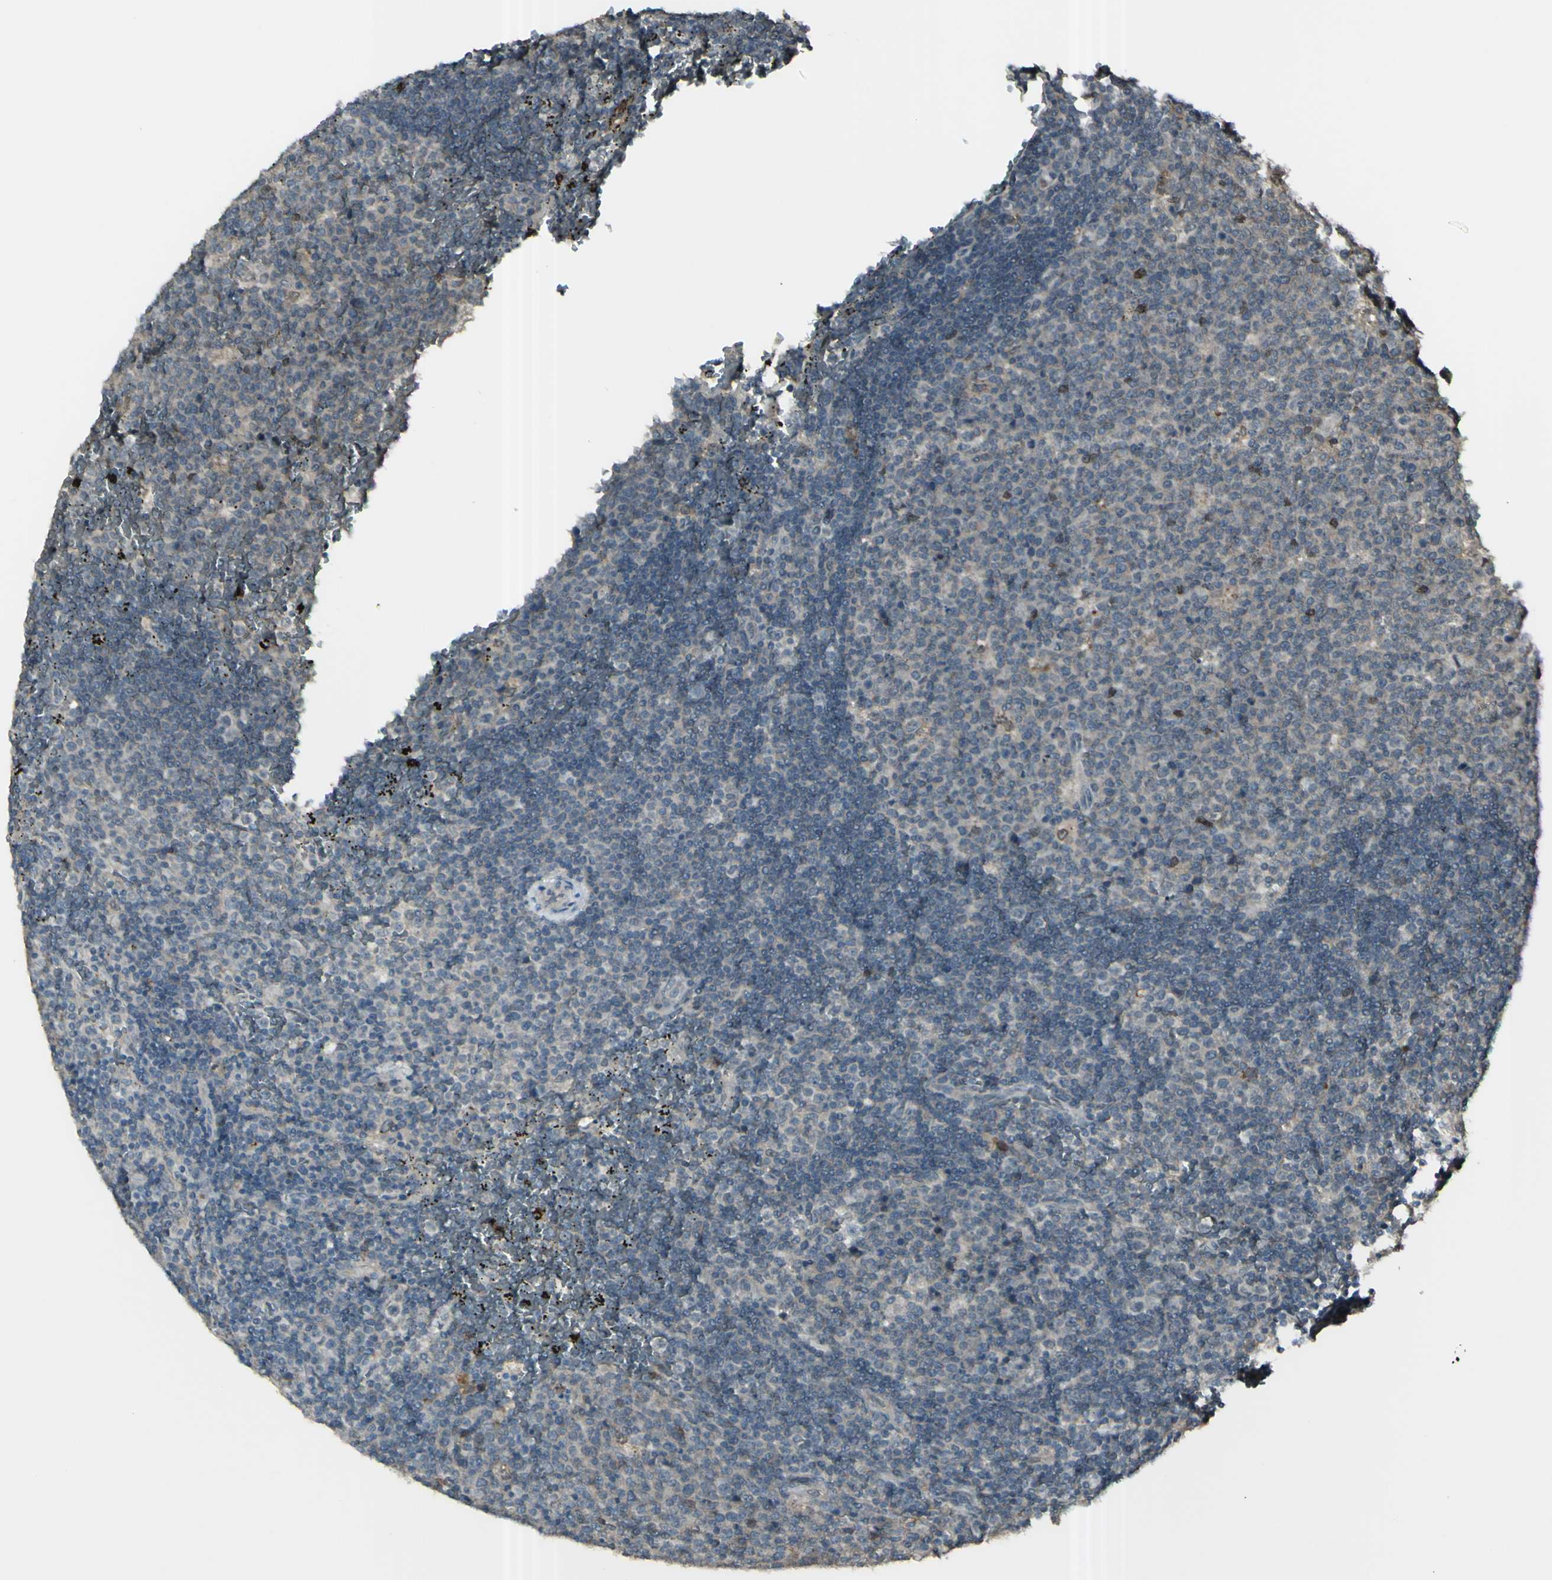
{"staining": {"intensity": "weak", "quantity": ">75%", "location": "cytoplasmic/membranous,nuclear"}, "tissue": "lymph node", "cell_type": "Germinal center cells", "image_type": "normal", "snomed": [{"axis": "morphology", "description": "Normal tissue, NOS"}, {"axis": "topography", "description": "Lymph node"}, {"axis": "topography", "description": "Salivary gland"}], "caption": "IHC image of unremarkable lymph node stained for a protein (brown), which exhibits low levels of weak cytoplasmic/membranous,nuclear staining in approximately >75% of germinal center cells.", "gene": "GNAS", "patient": {"sex": "male", "age": 8}}